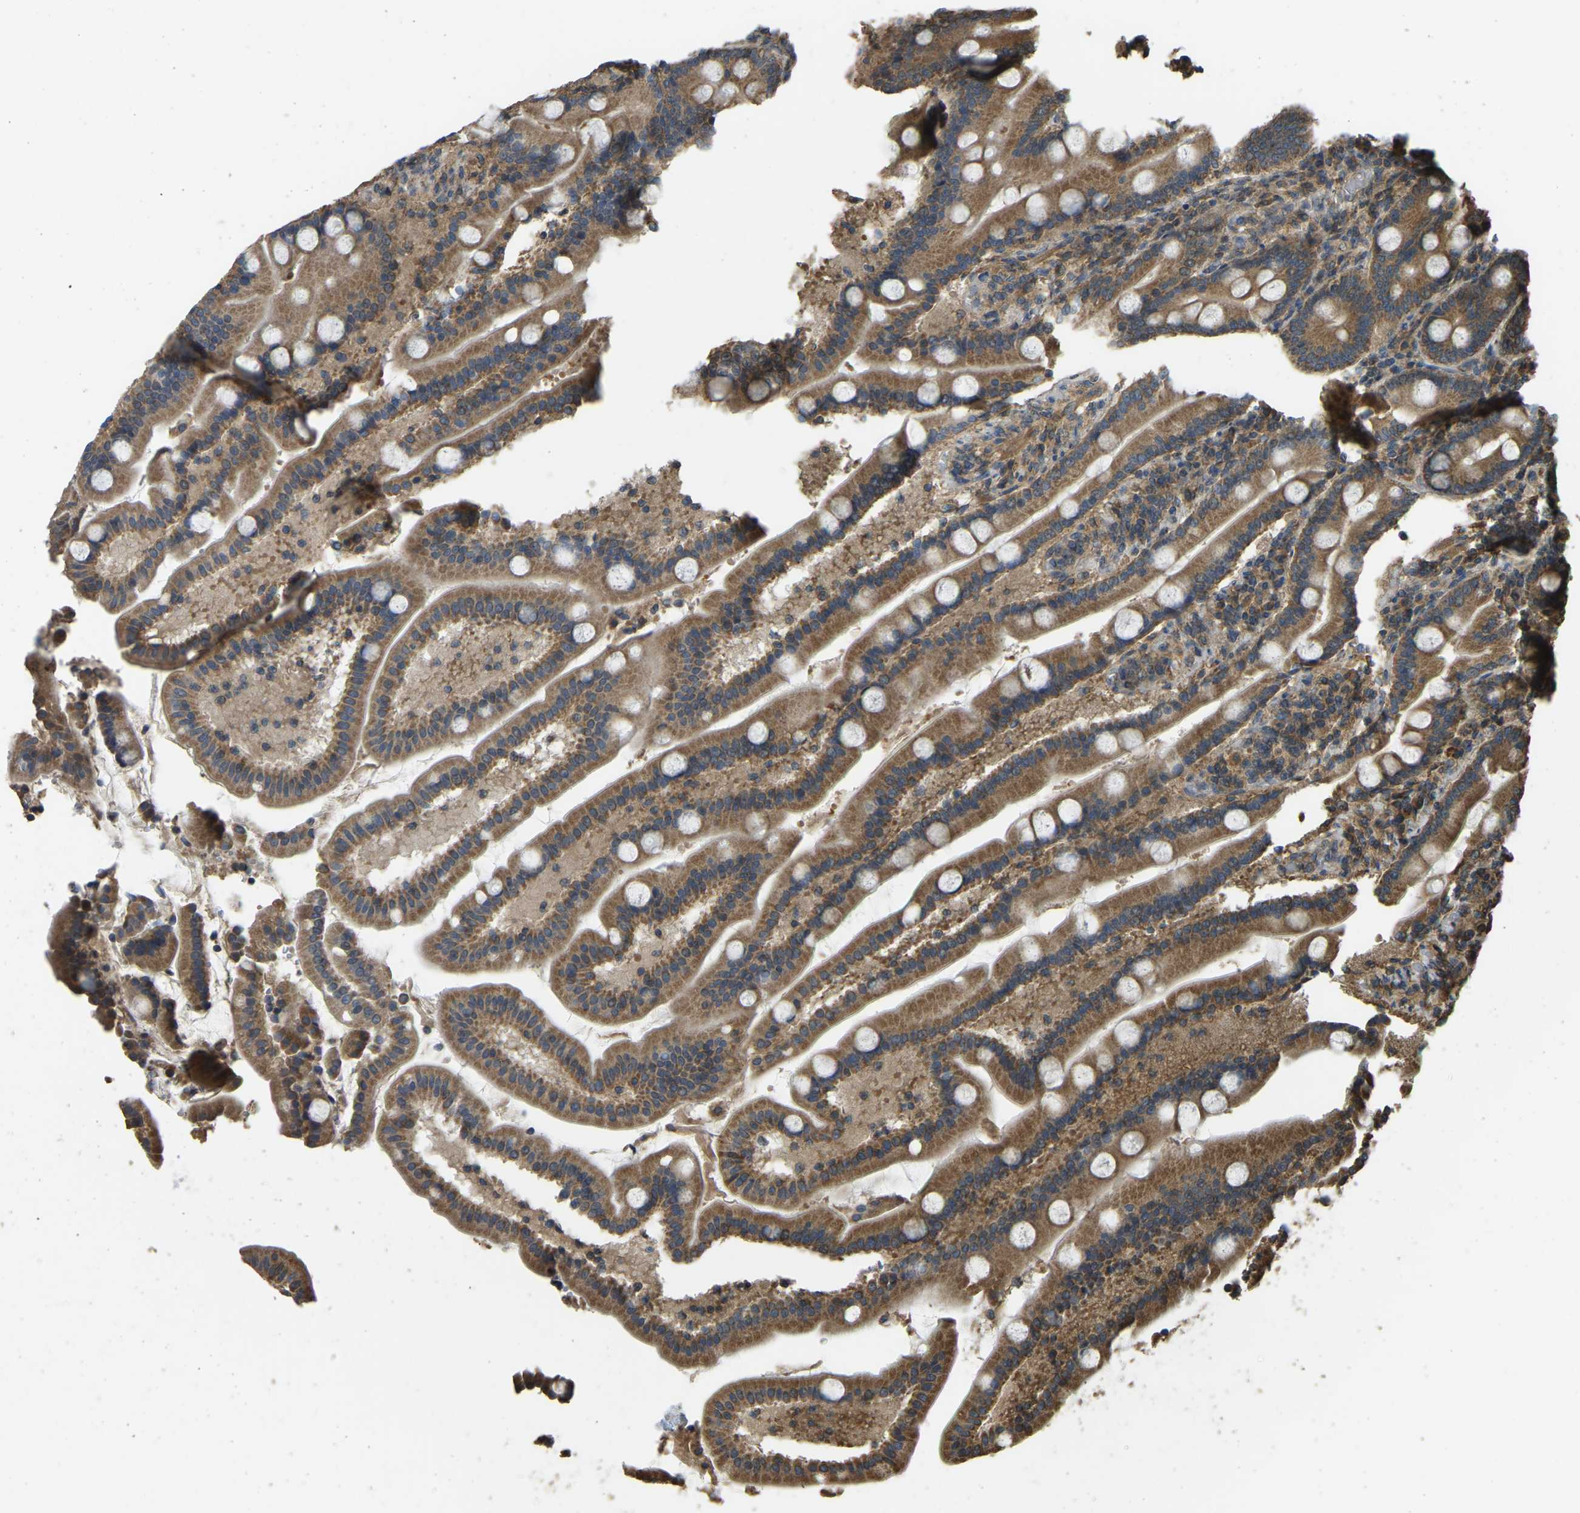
{"staining": {"intensity": "moderate", "quantity": ">75%", "location": "cytoplasmic/membranous"}, "tissue": "duodenum", "cell_type": "Glandular cells", "image_type": "normal", "snomed": [{"axis": "morphology", "description": "Normal tissue, NOS"}, {"axis": "topography", "description": "Duodenum"}], "caption": "A high-resolution photomicrograph shows IHC staining of unremarkable duodenum, which displays moderate cytoplasmic/membranous expression in about >75% of glandular cells.", "gene": "GNG2", "patient": {"sex": "male", "age": 54}}